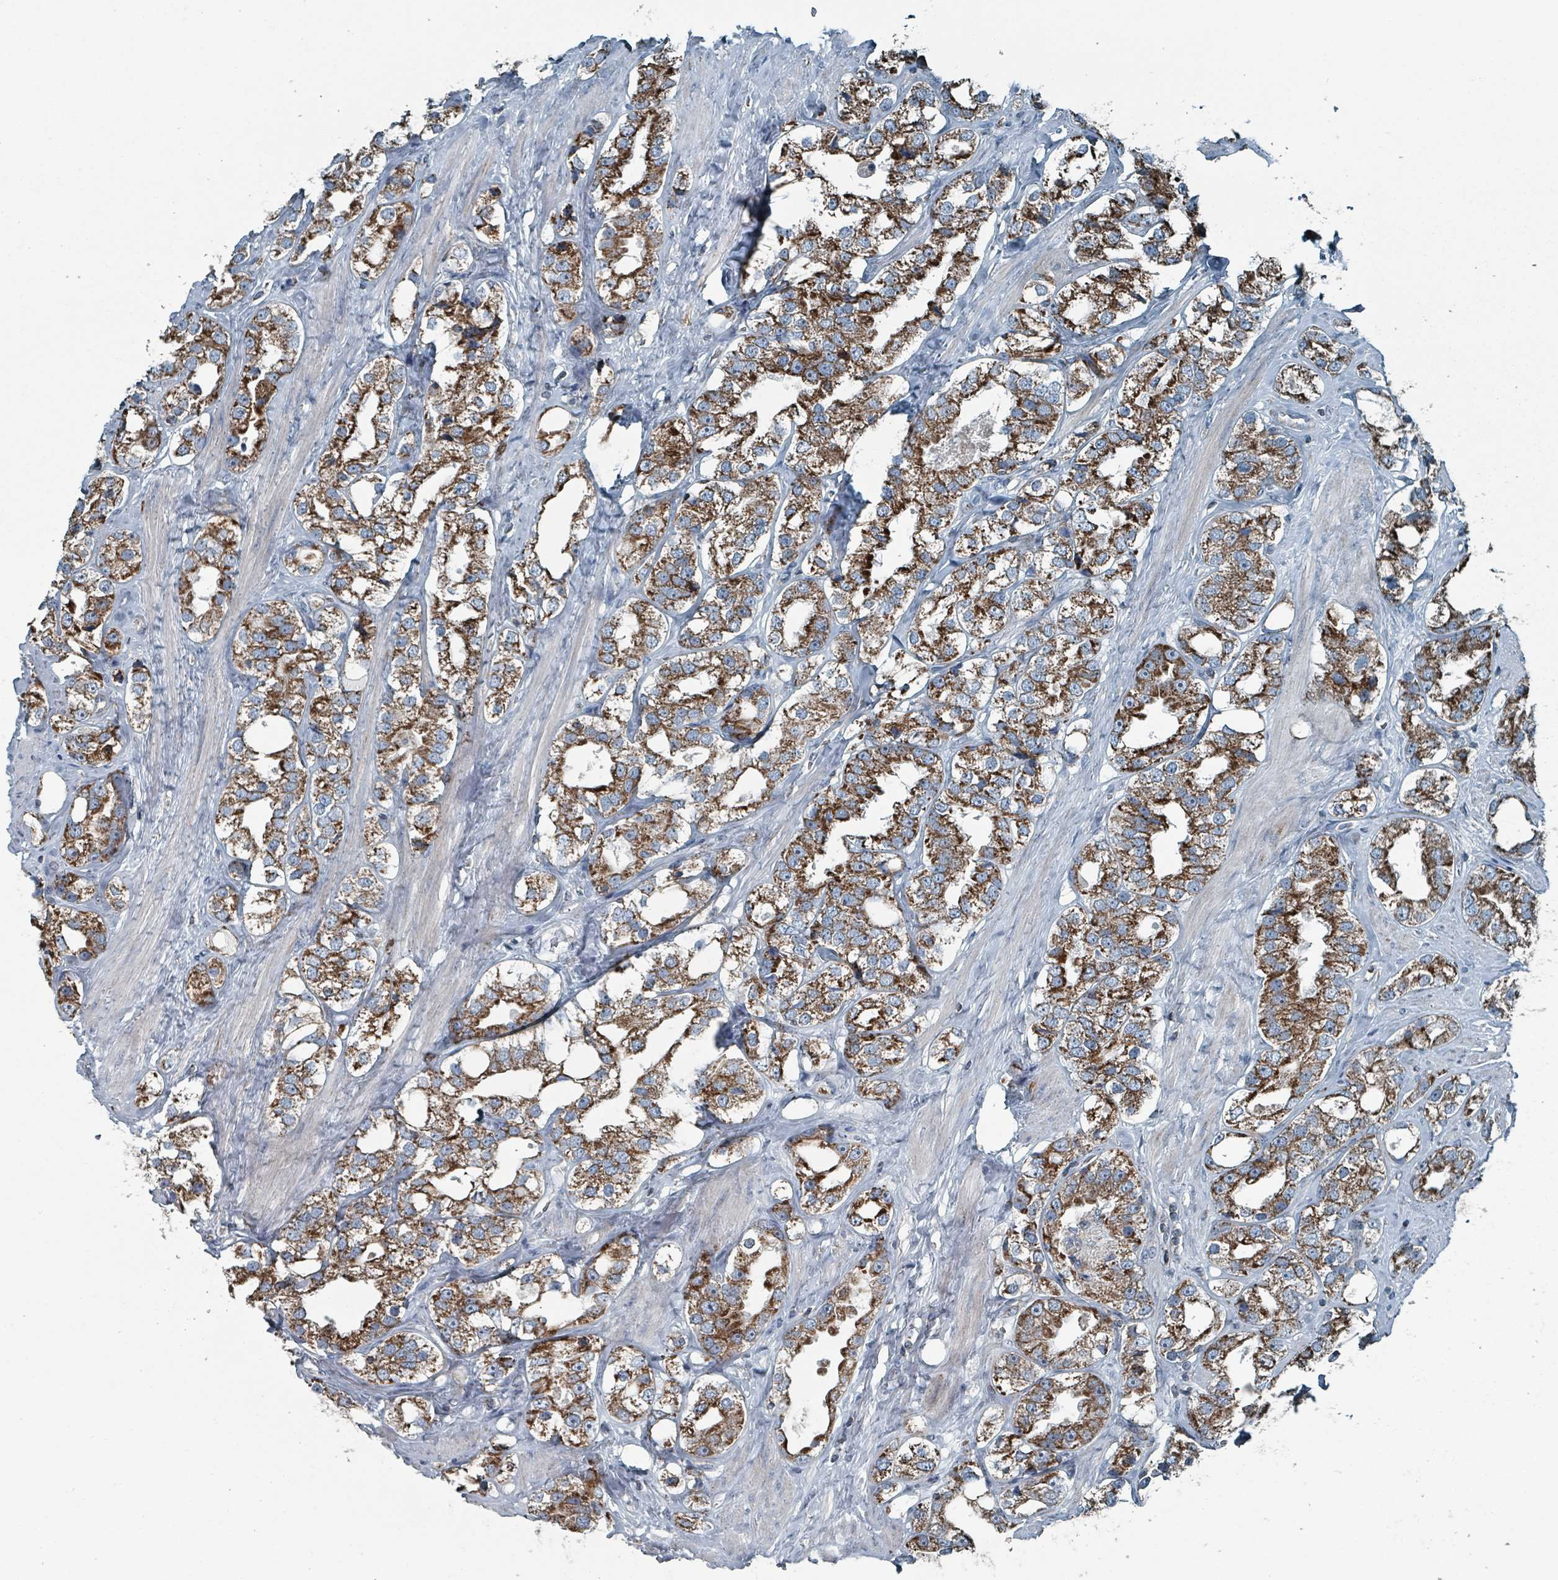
{"staining": {"intensity": "moderate", "quantity": ">75%", "location": "cytoplasmic/membranous"}, "tissue": "prostate cancer", "cell_type": "Tumor cells", "image_type": "cancer", "snomed": [{"axis": "morphology", "description": "Adenocarcinoma, NOS"}, {"axis": "topography", "description": "Prostate"}], "caption": "IHC (DAB (3,3'-diaminobenzidine)) staining of human prostate adenocarcinoma demonstrates moderate cytoplasmic/membranous protein expression in approximately >75% of tumor cells.", "gene": "ABHD18", "patient": {"sex": "male", "age": 79}}